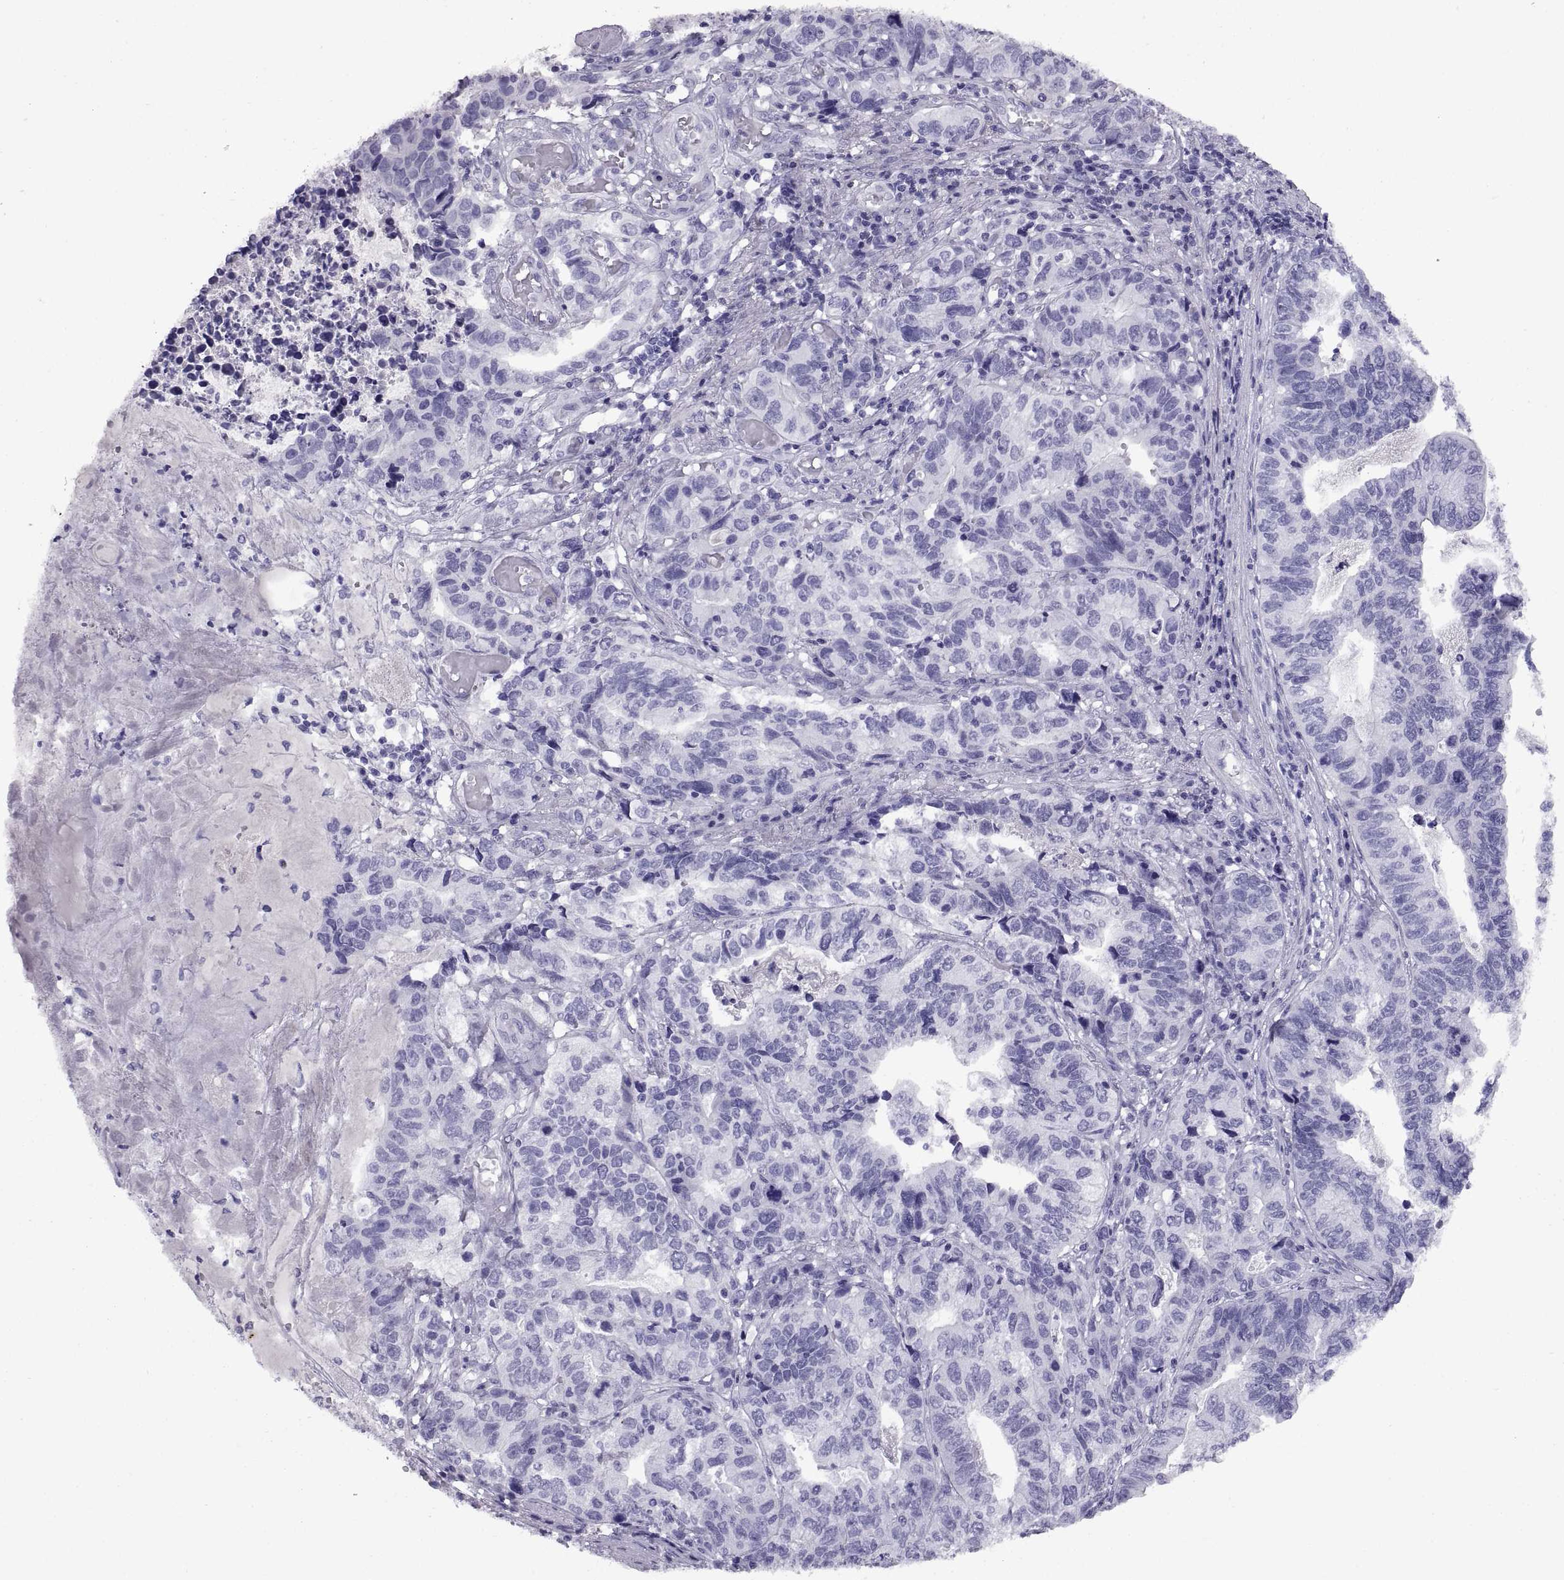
{"staining": {"intensity": "negative", "quantity": "none", "location": "none"}, "tissue": "stomach cancer", "cell_type": "Tumor cells", "image_type": "cancer", "snomed": [{"axis": "morphology", "description": "Adenocarcinoma, NOS"}, {"axis": "topography", "description": "Stomach, upper"}], "caption": "An immunohistochemistry image of adenocarcinoma (stomach) is shown. There is no staining in tumor cells of adenocarcinoma (stomach).", "gene": "RGS20", "patient": {"sex": "female", "age": 67}}